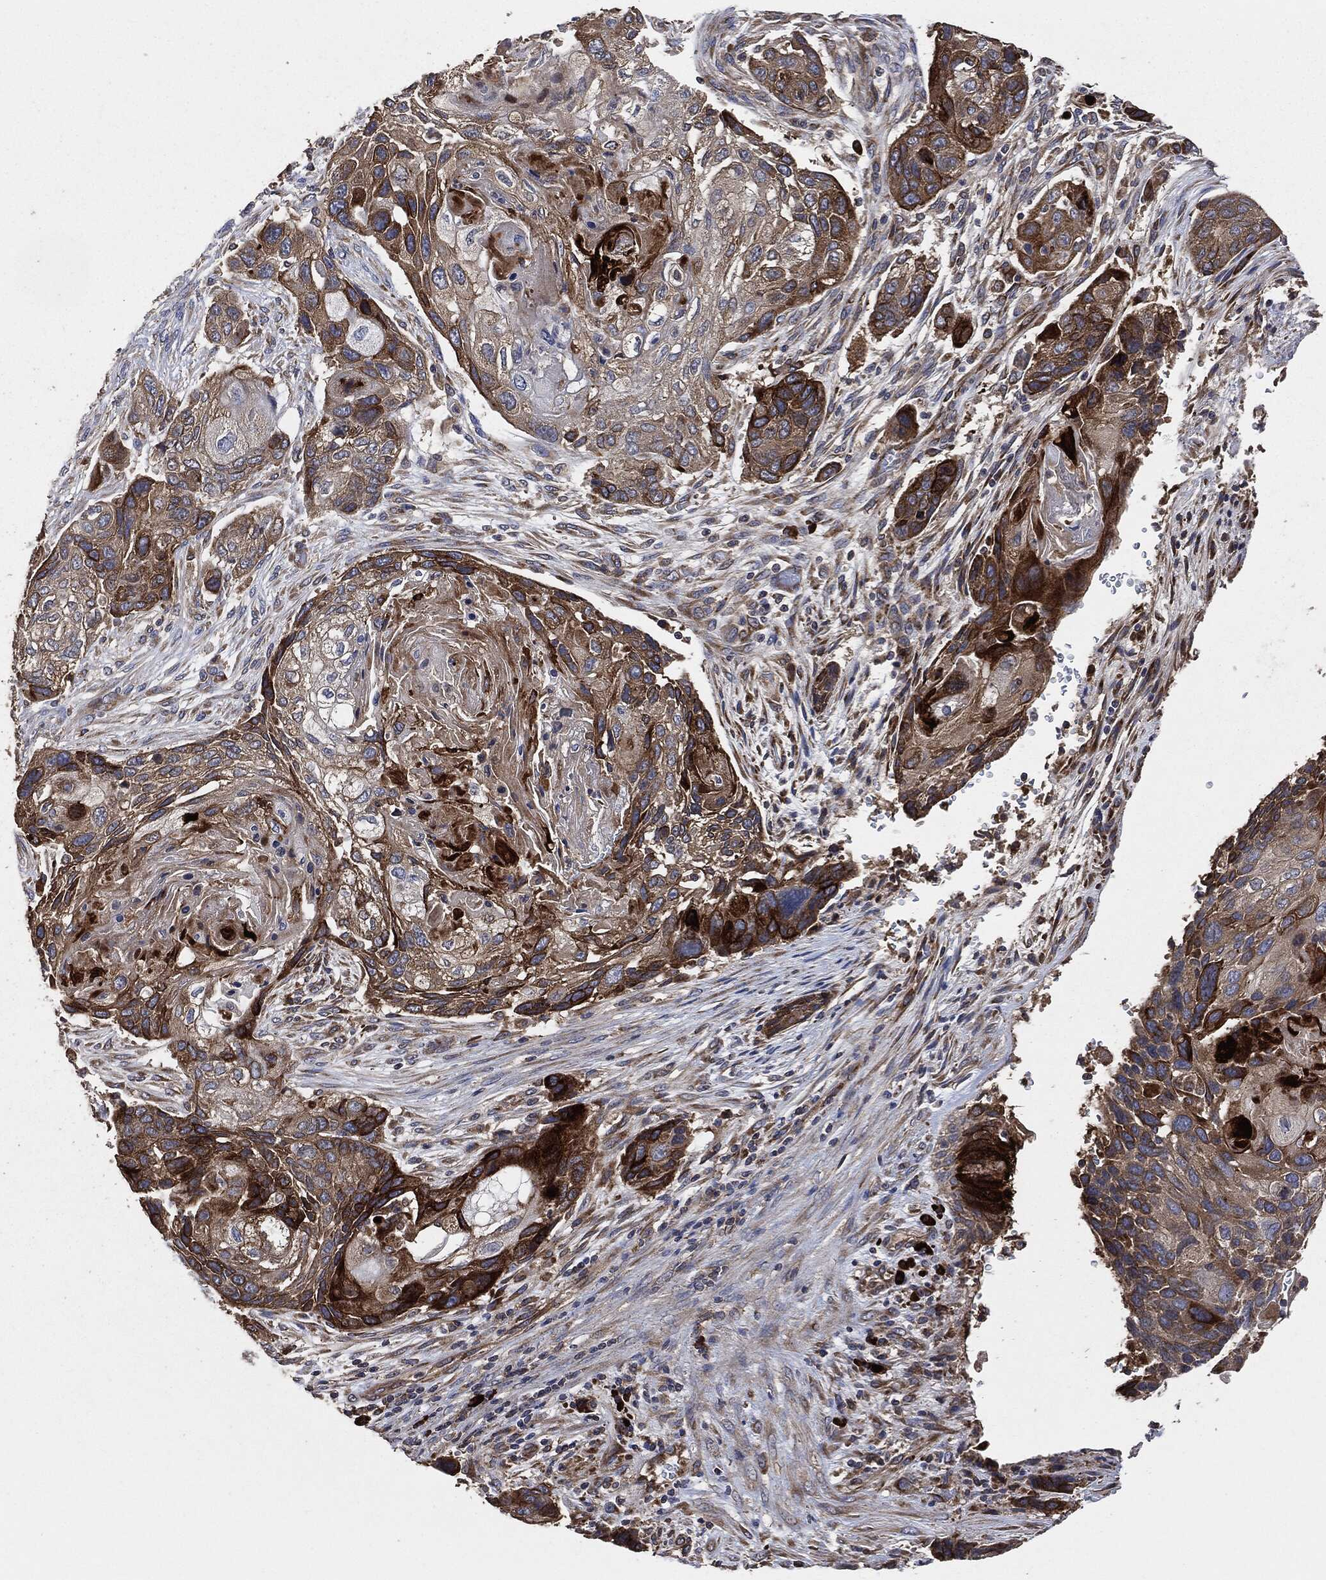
{"staining": {"intensity": "strong", "quantity": "25%-75%", "location": "cytoplasmic/membranous"}, "tissue": "lung cancer", "cell_type": "Tumor cells", "image_type": "cancer", "snomed": [{"axis": "morphology", "description": "Normal tissue, NOS"}, {"axis": "morphology", "description": "Squamous cell carcinoma, NOS"}, {"axis": "topography", "description": "Bronchus"}, {"axis": "topography", "description": "Lung"}], "caption": "Protein analysis of lung cancer (squamous cell carcinoma) tissue displays strong cytoplasmic/membranous positivity in about 25%-75% of tumor cells. The staining was performed using DAB (3,3'-diaminobenzidine), with brown indicating positive protein expression. Nuclei are stained blue with hematoxylin.", "gene": "STK3", "patient": {"sex": "male", "age": 69}}